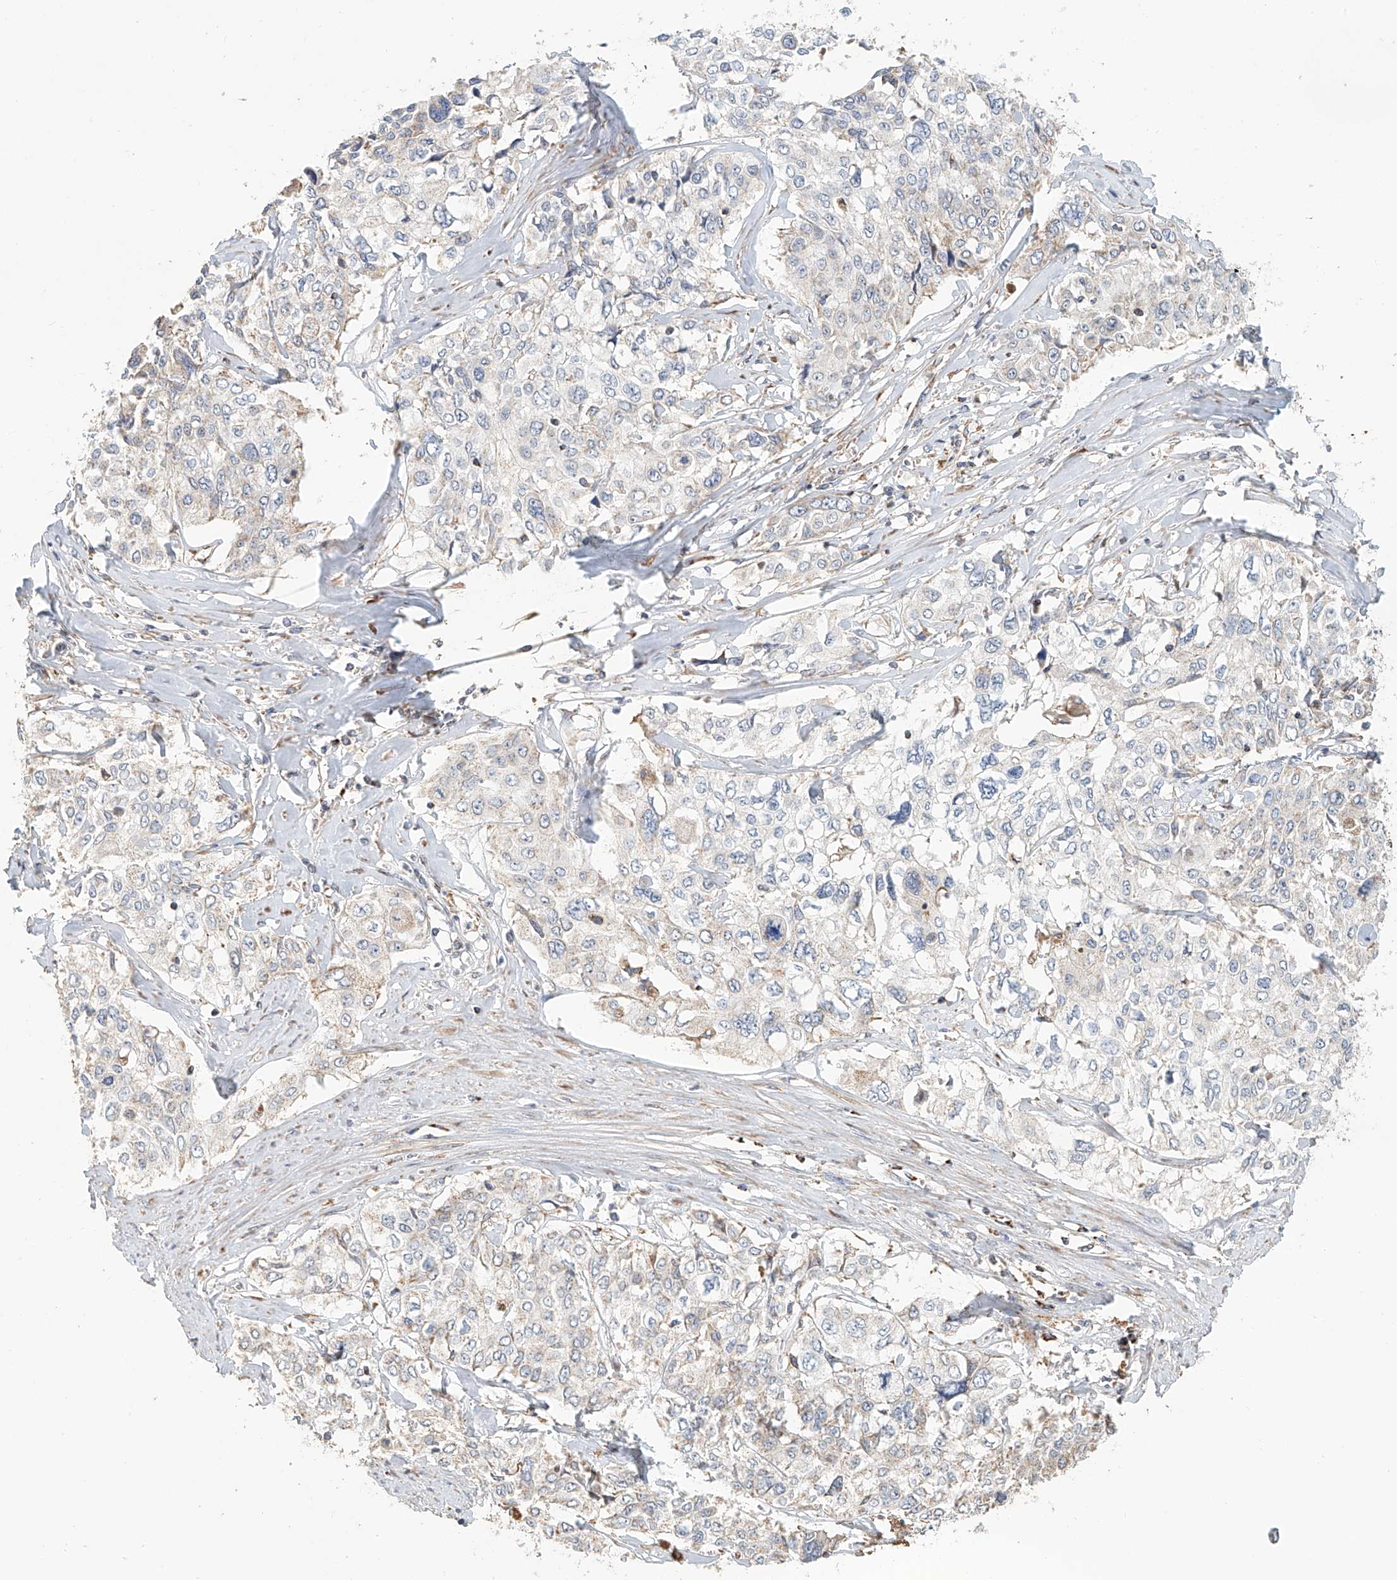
{"staining": {"intensity": "negative", "quantity": "none", "location": "none"}, "tissue": "cervical cancer", "cell_type": "Tumor cells", "image_type": "cancer", "snomed": [{"axis": "morphology", "description": "Squamous cell carcinoma, NOS"}, {"axis": "topography", "description": "Cervix"}], "caption": "High magnification brightfield microscopy of cervical cancer stained with DAB (brown) and counterstained with hematoxylin (blue): tumor cells show no significant positivity.", "gene": "MCL1", "patient": {"sex": "female", "age": 31}}